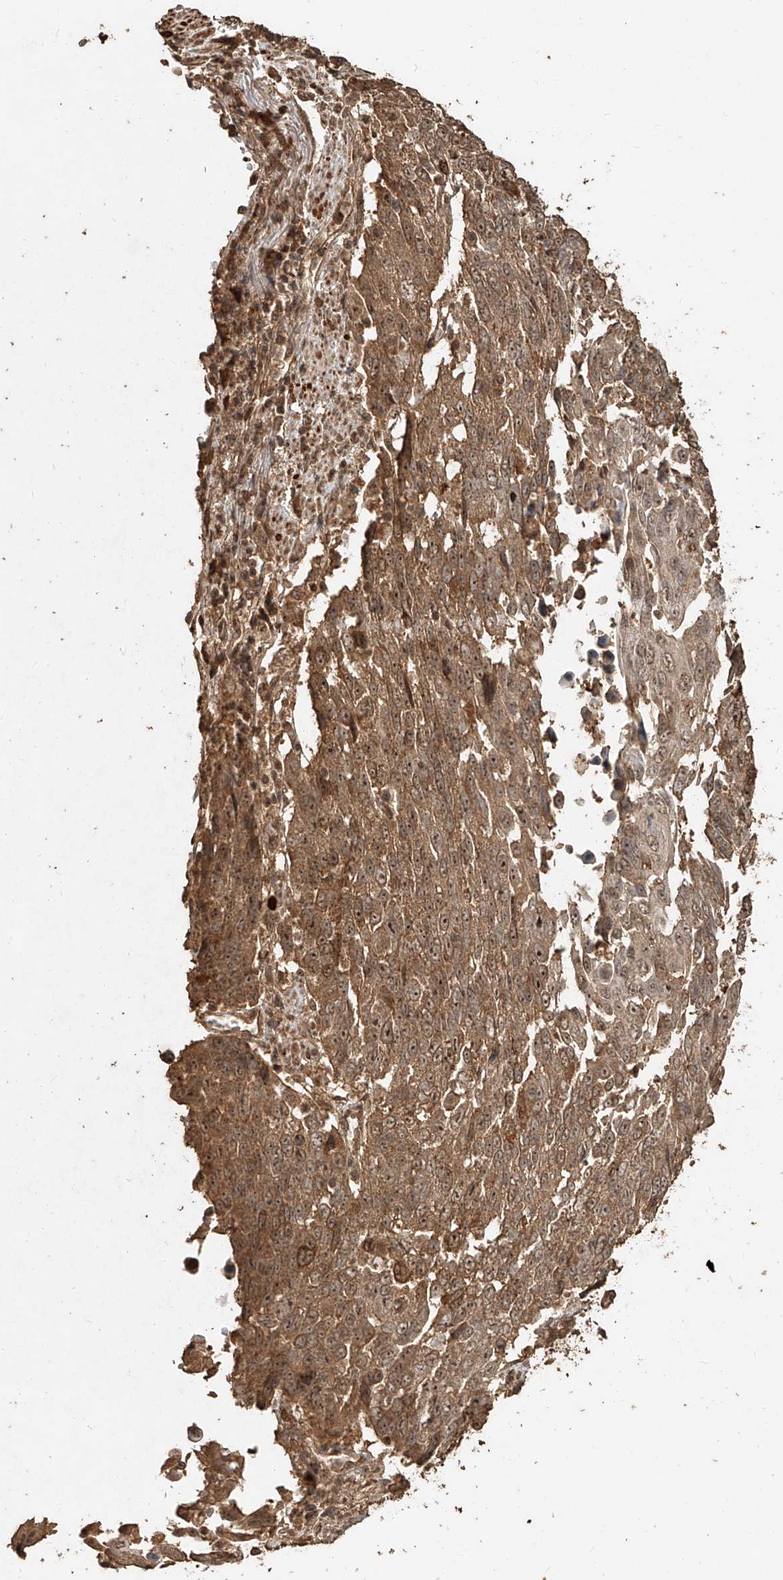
{"staining": {"intensity": "moderate", "quantity": ">75%", "location": "cytoplasmic/membranous,nuclear"}, "tissue": "lung cancer", "cell_type": "Tumor cells", "image_type": "cancer", "snomed": [{"axis": "morphology", "description": "Squamous cell carcinoma, NOS"}, {"axis": "topography", "description": "Lung"}], "caption": "Human lung squamous cell carcinoma stained with a brown dye exhibits moderate cytoplasmic/membranous and nuclear positive expression in approximately >75% of tumor cells.", "gene": "ZNF660", "patient": {"sex": "male", "age": 66}}